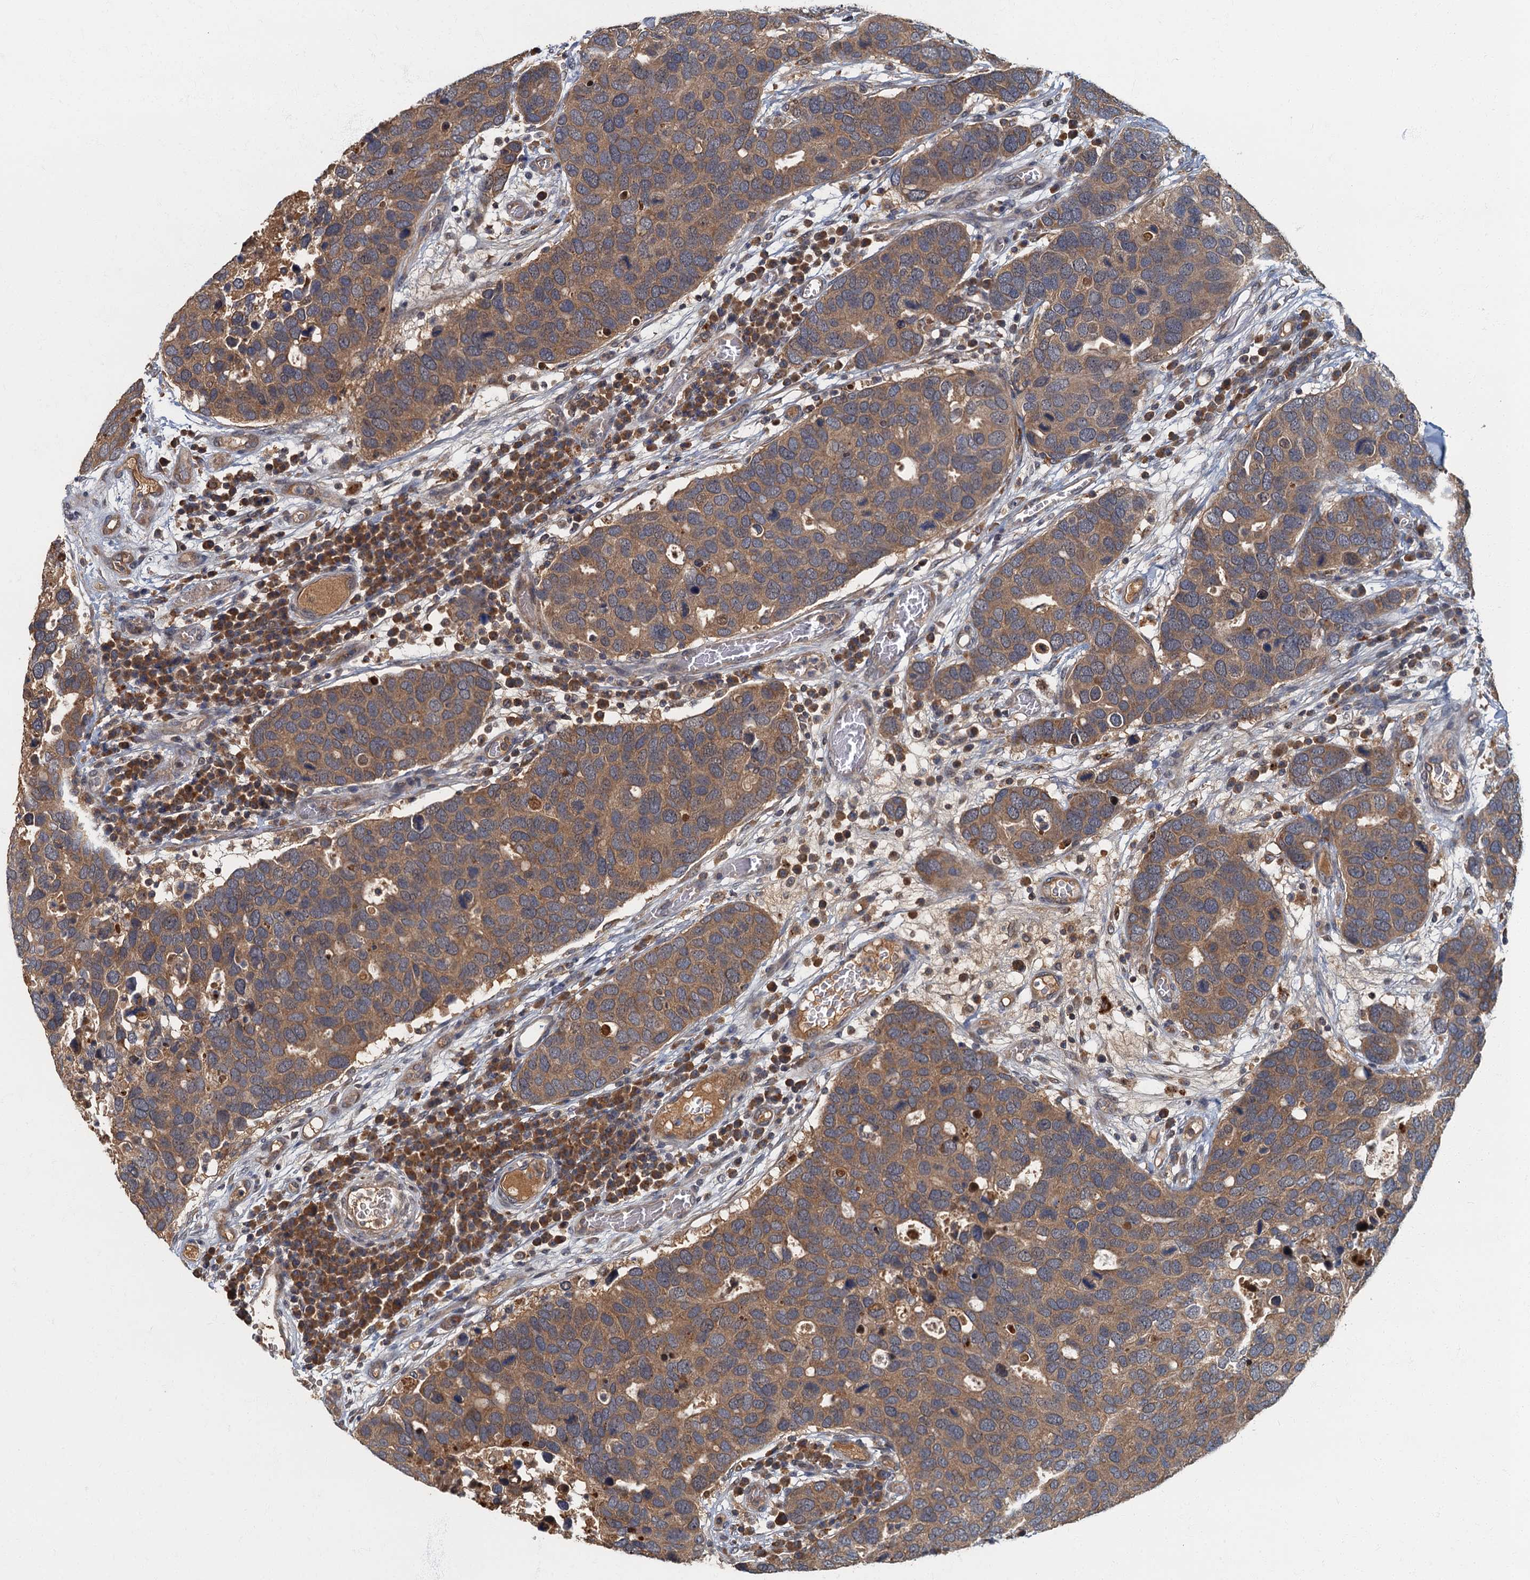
{"staining": {"intensity": "moderate", "quantity": ">75%", "location": "cytoplasmic/membranous"}, "tissue": "breast cancer", "cell_type": "Tumor cells", "image_type": "cancer", "snomed": [{"axis": "morphology", "description": "Duct carcinoma"}, {"axis": "topography", "description": "Breast"}], "caption": "Human breast cancer (infiltrating ductal carcinoma) stained for a protein (brown) reveals moderate cytoplasmic/membranous positive expression in approximately >75% of tumor cells.", "gene": "WDCP", "patient": {"sex": "female", "age": 83}}